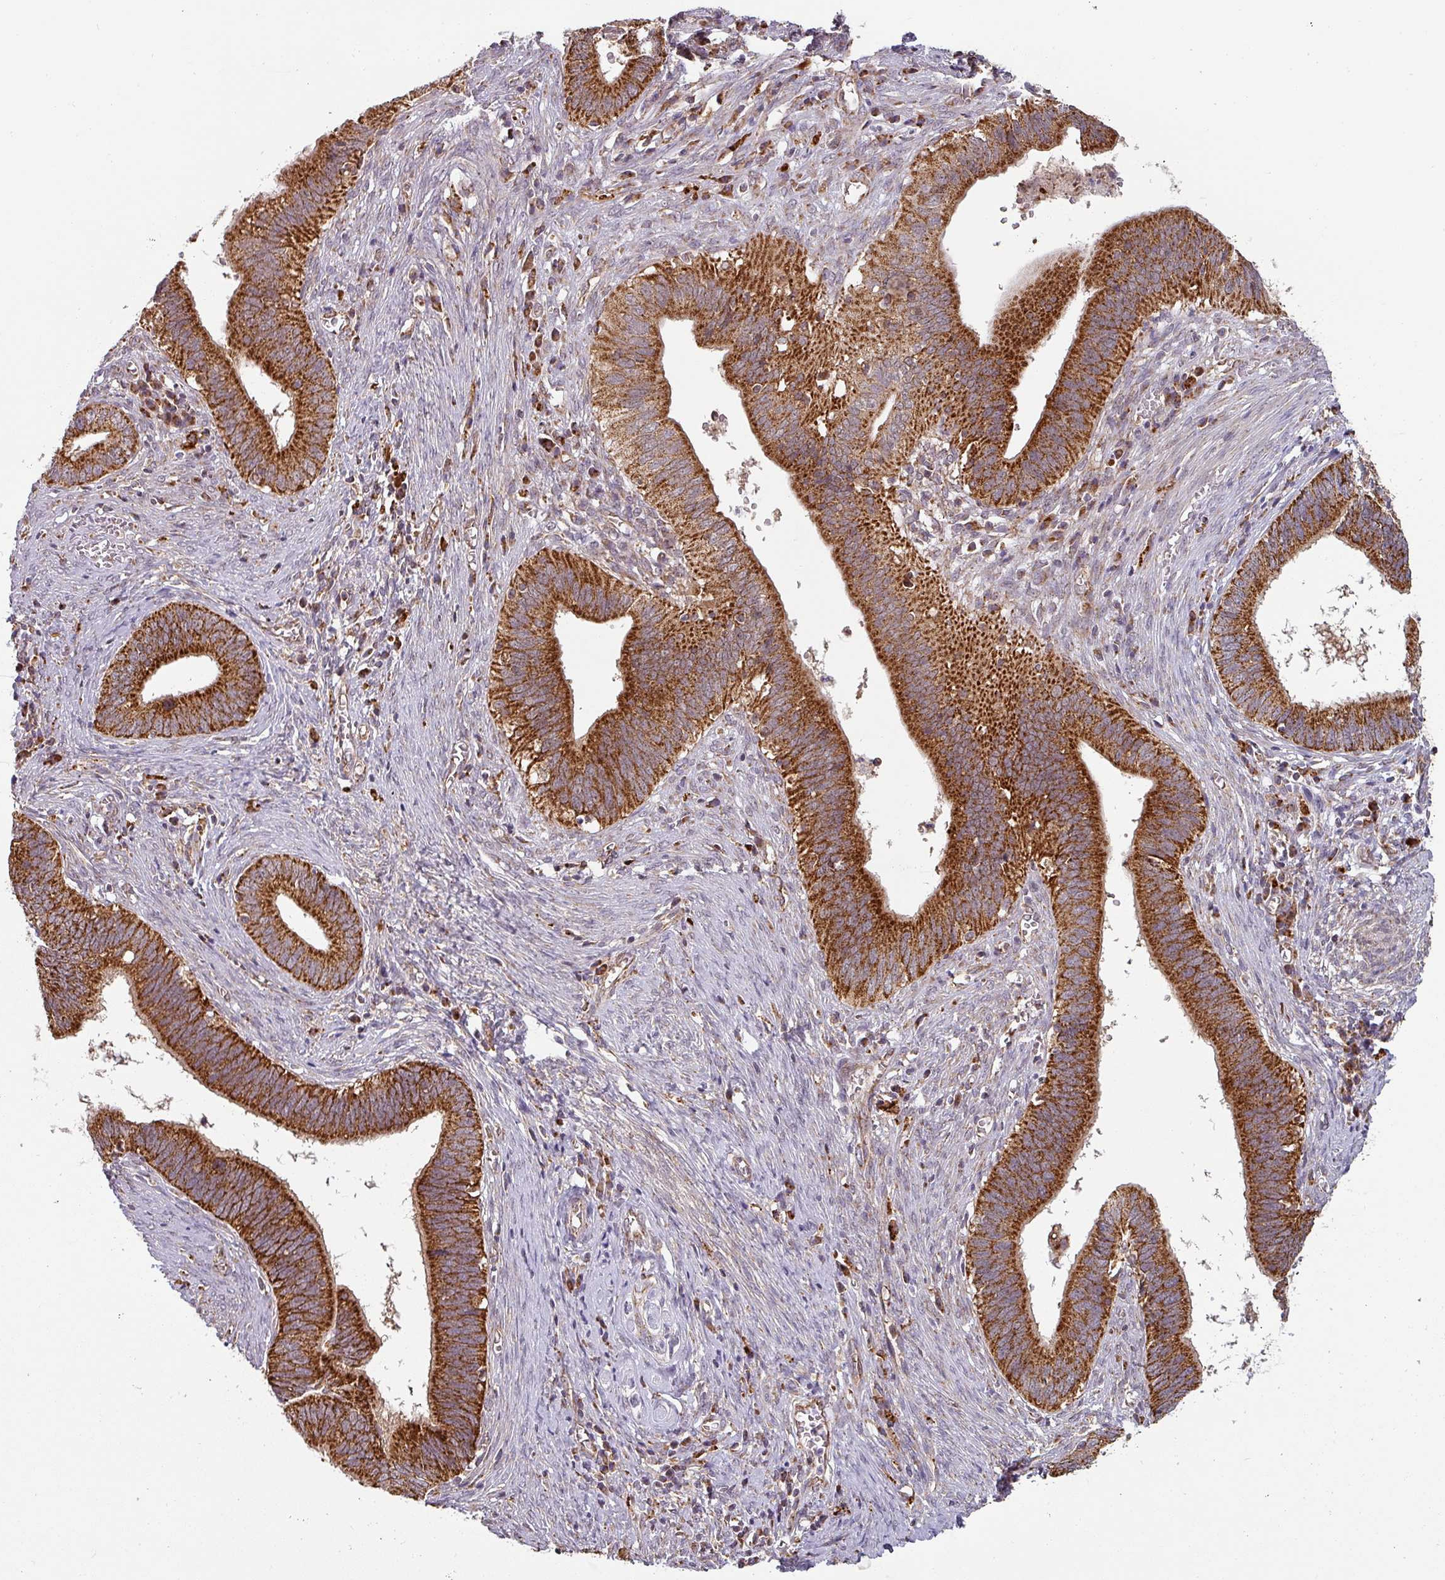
{"staining": {"intensity": "strong", "quantity": ">75%", "location": "cytoplasmic/membranous"}, "tissue": "cervical cancer", "cell_type": "Tumor cells", "image_type": "cancer", "snomed": [{"axis": "morphology", "description": "Adenocarcinoma, NOS"}, {"axis": "topography", "description": "Cervix"}], "caption": "An image of human cervical cancer (adenocarcinoma) stained for a protein exhibits strong cytoplasmic/membranous brown staining in tumor cells. The staining was performed using DAB (3,3'-diaminobenzidine), with brown indicating positive protein expression. Nuclei are stained blue with hematoxylin.", "gene": "MRPS16", "patient": {"sex": "female", "age": 42}}